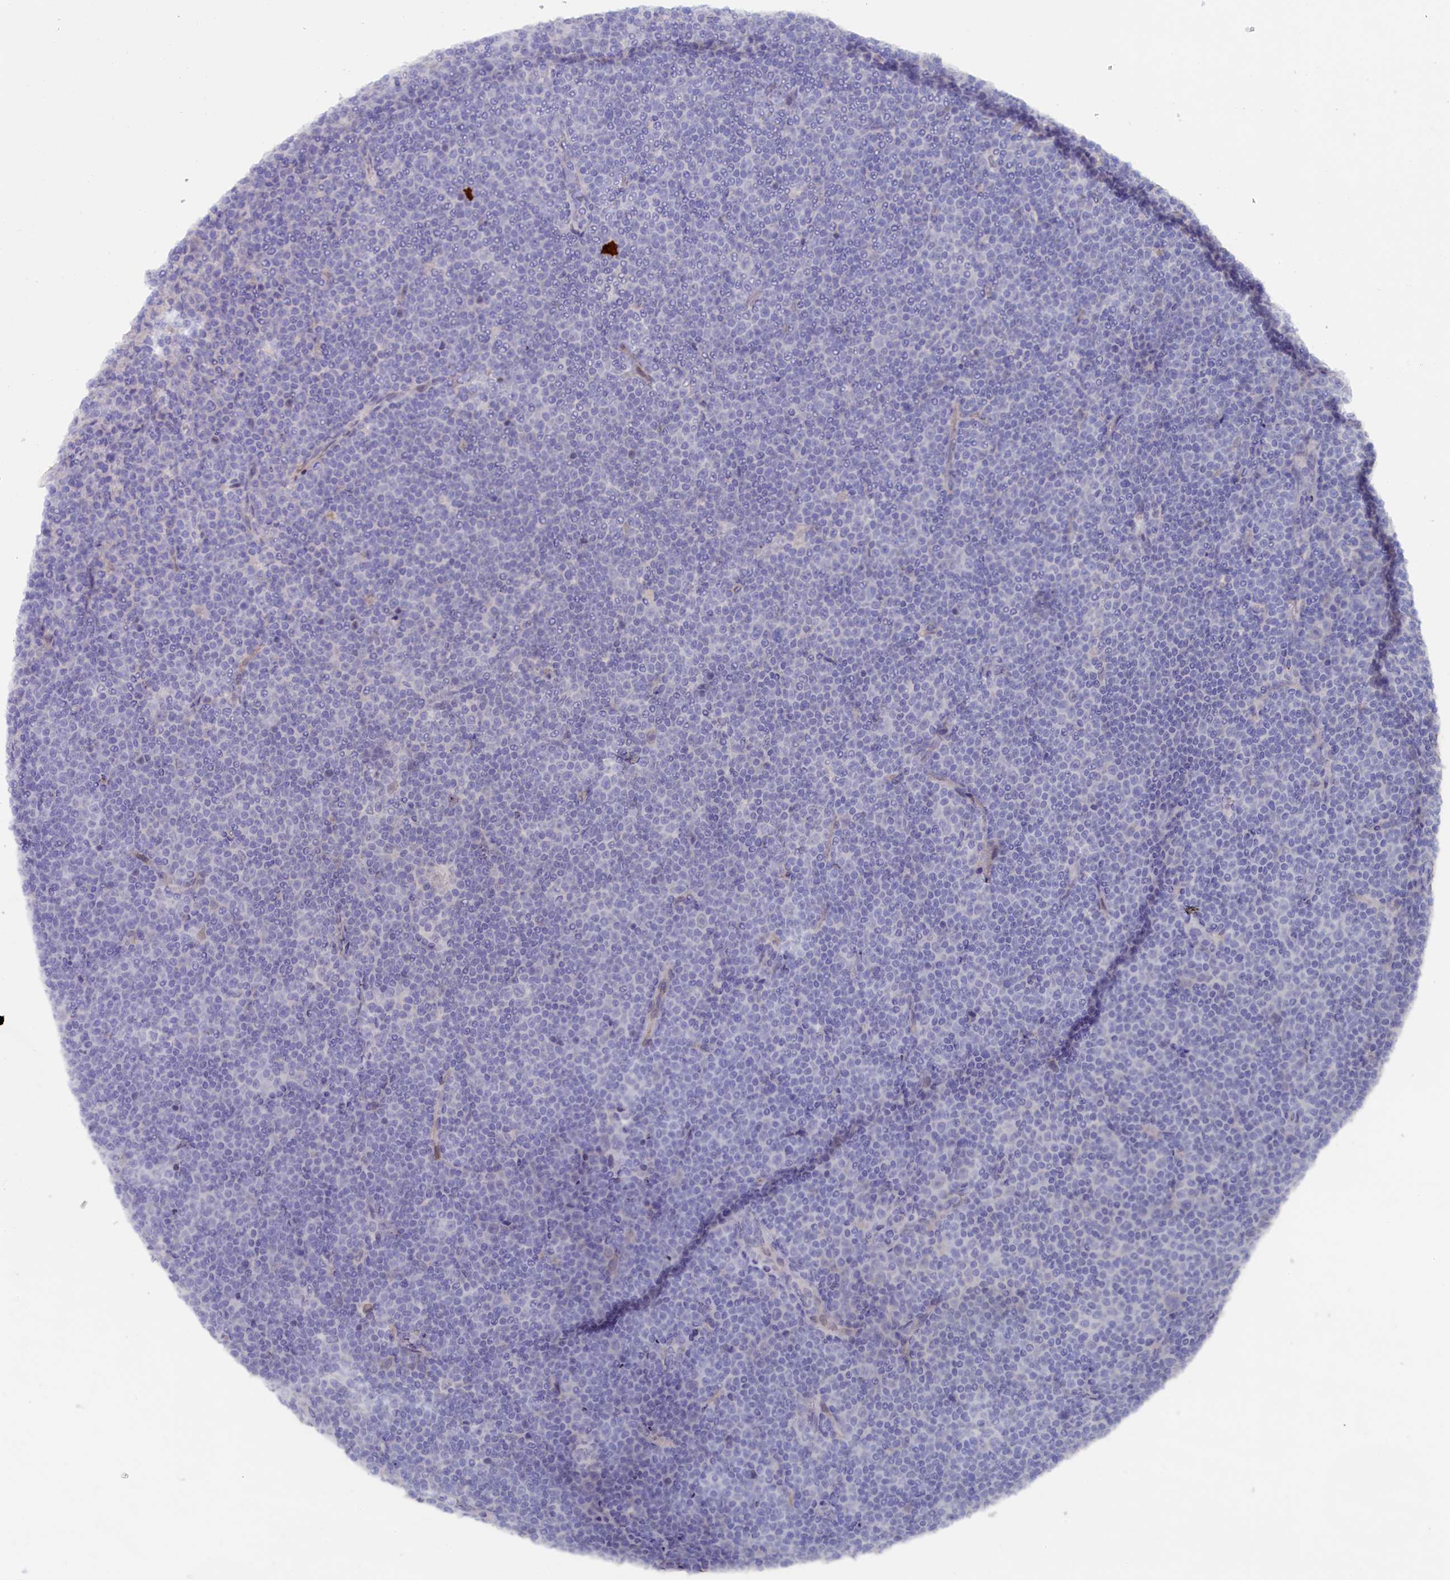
{"staining": {"intensity": "negative", "quantity": "none", "location": "none"}, "tissue": "lymphoma", "cell_type": "Tumor cells", "image_type": "cancer", "snomed": [{"axis": "morphology", "description": "Malignant lymphoma, non-Hodgkin's type, Low grade"}, {"axis": "topography", "description": "Lymph node"}], "caption": "A micrograph of lymphoma stained for a protein shows no brown staining in tumor cells. The staining is performed using DAB brown chromogen with nuclei counter-stained in using hematoxylin.", "gene": "ZSWIM4", "patient": {"sex": "female", "age": 67}}